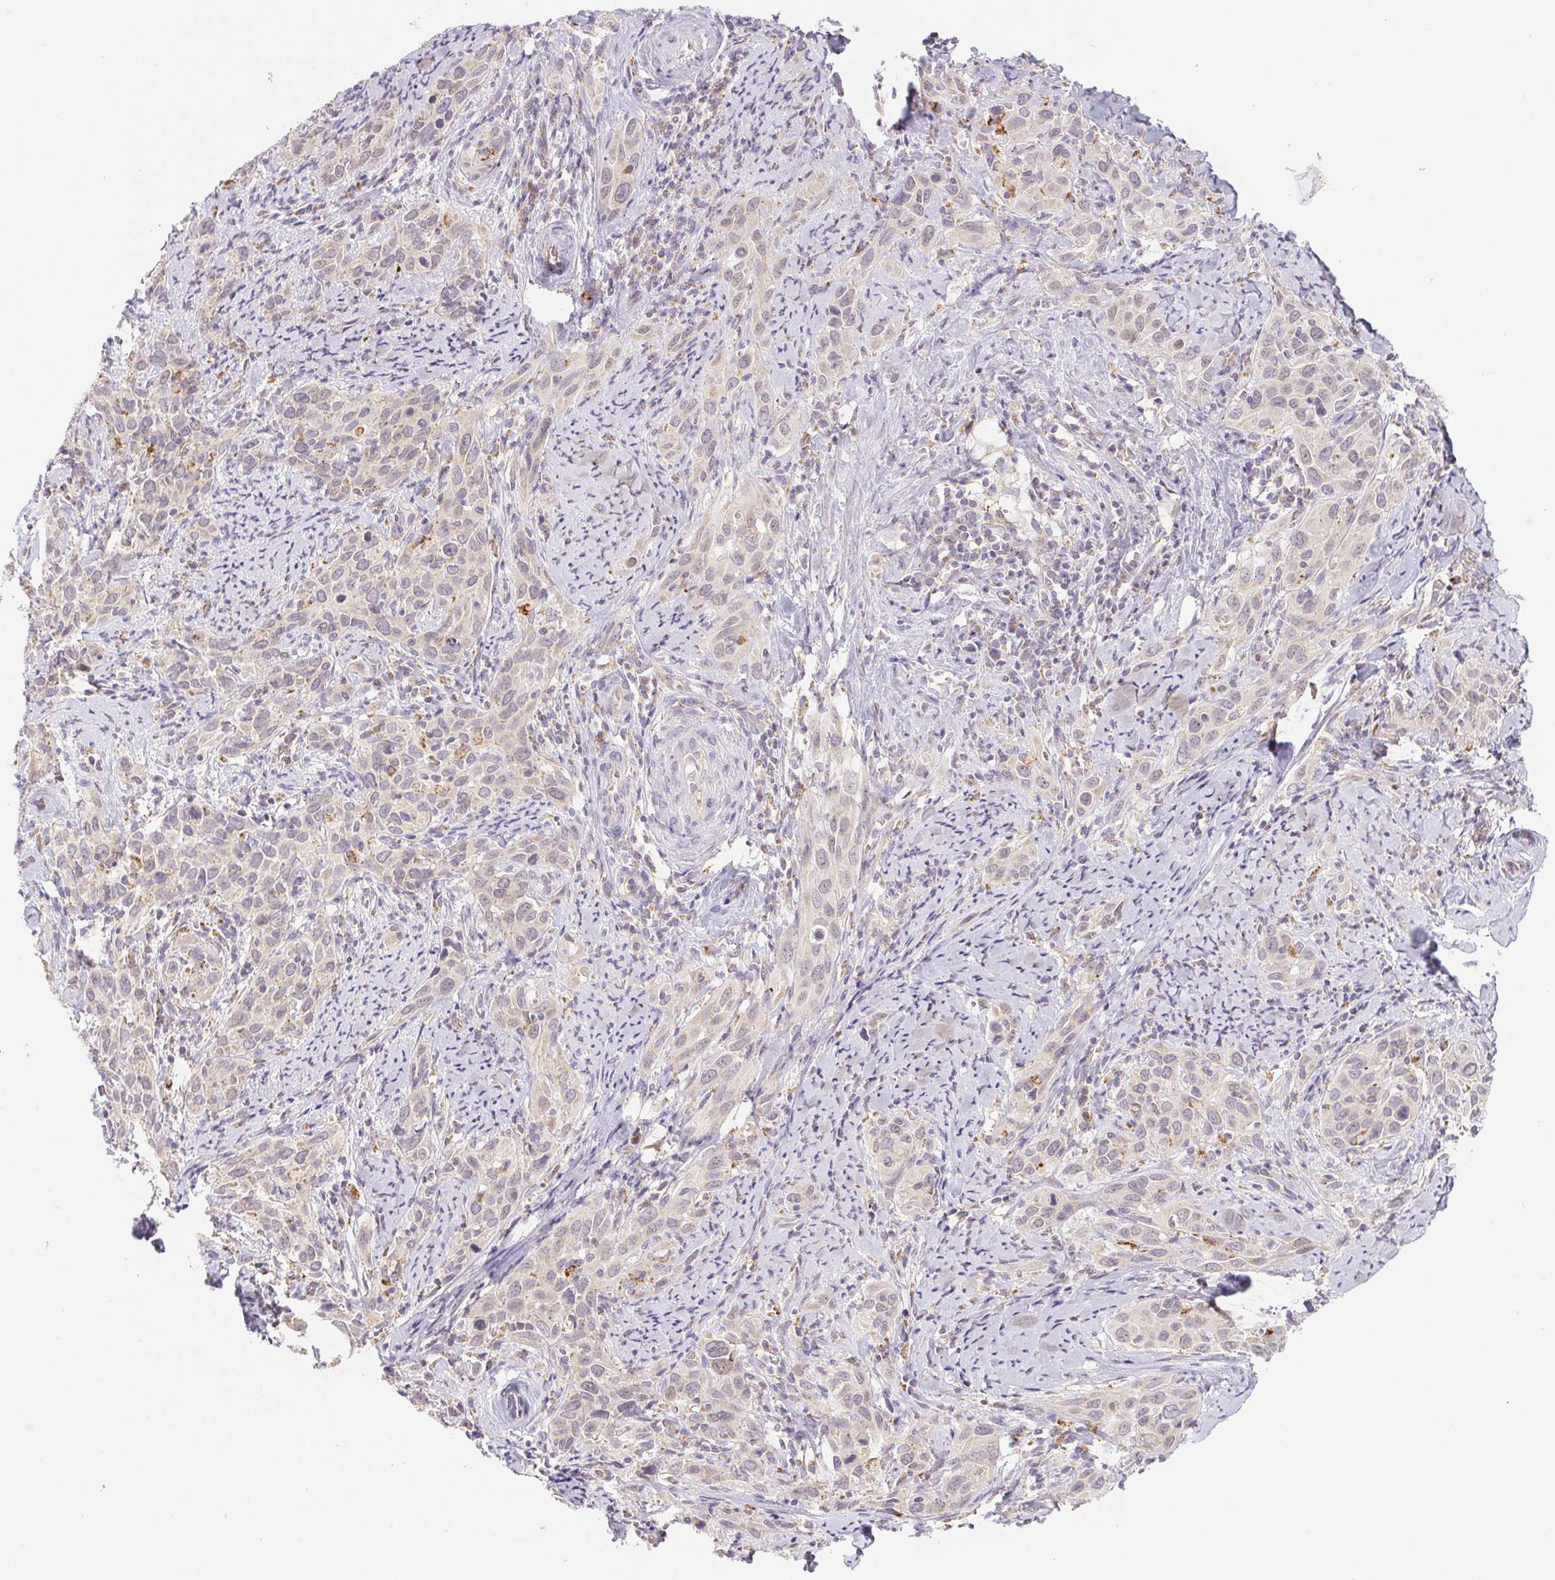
{"staining": {"intensity": "negative", "quantity": "none", "location": "none"}, "tissue": "cervical cancer", "cell_type": "Tumor cells", "image_type": "cancer", "snomed": [{"axis": "morphology", "description": "Squamous cell carcinoma, NOS"}, {"axis": "topography", "description": "Cervix"}], "caption": "Cervical squamous cell carcinoma was stained to show a protein in brown. There is no significant positivity in tumor cells.", "gene": "EMC6", "patient": {"sex": "female", "age": 51}}